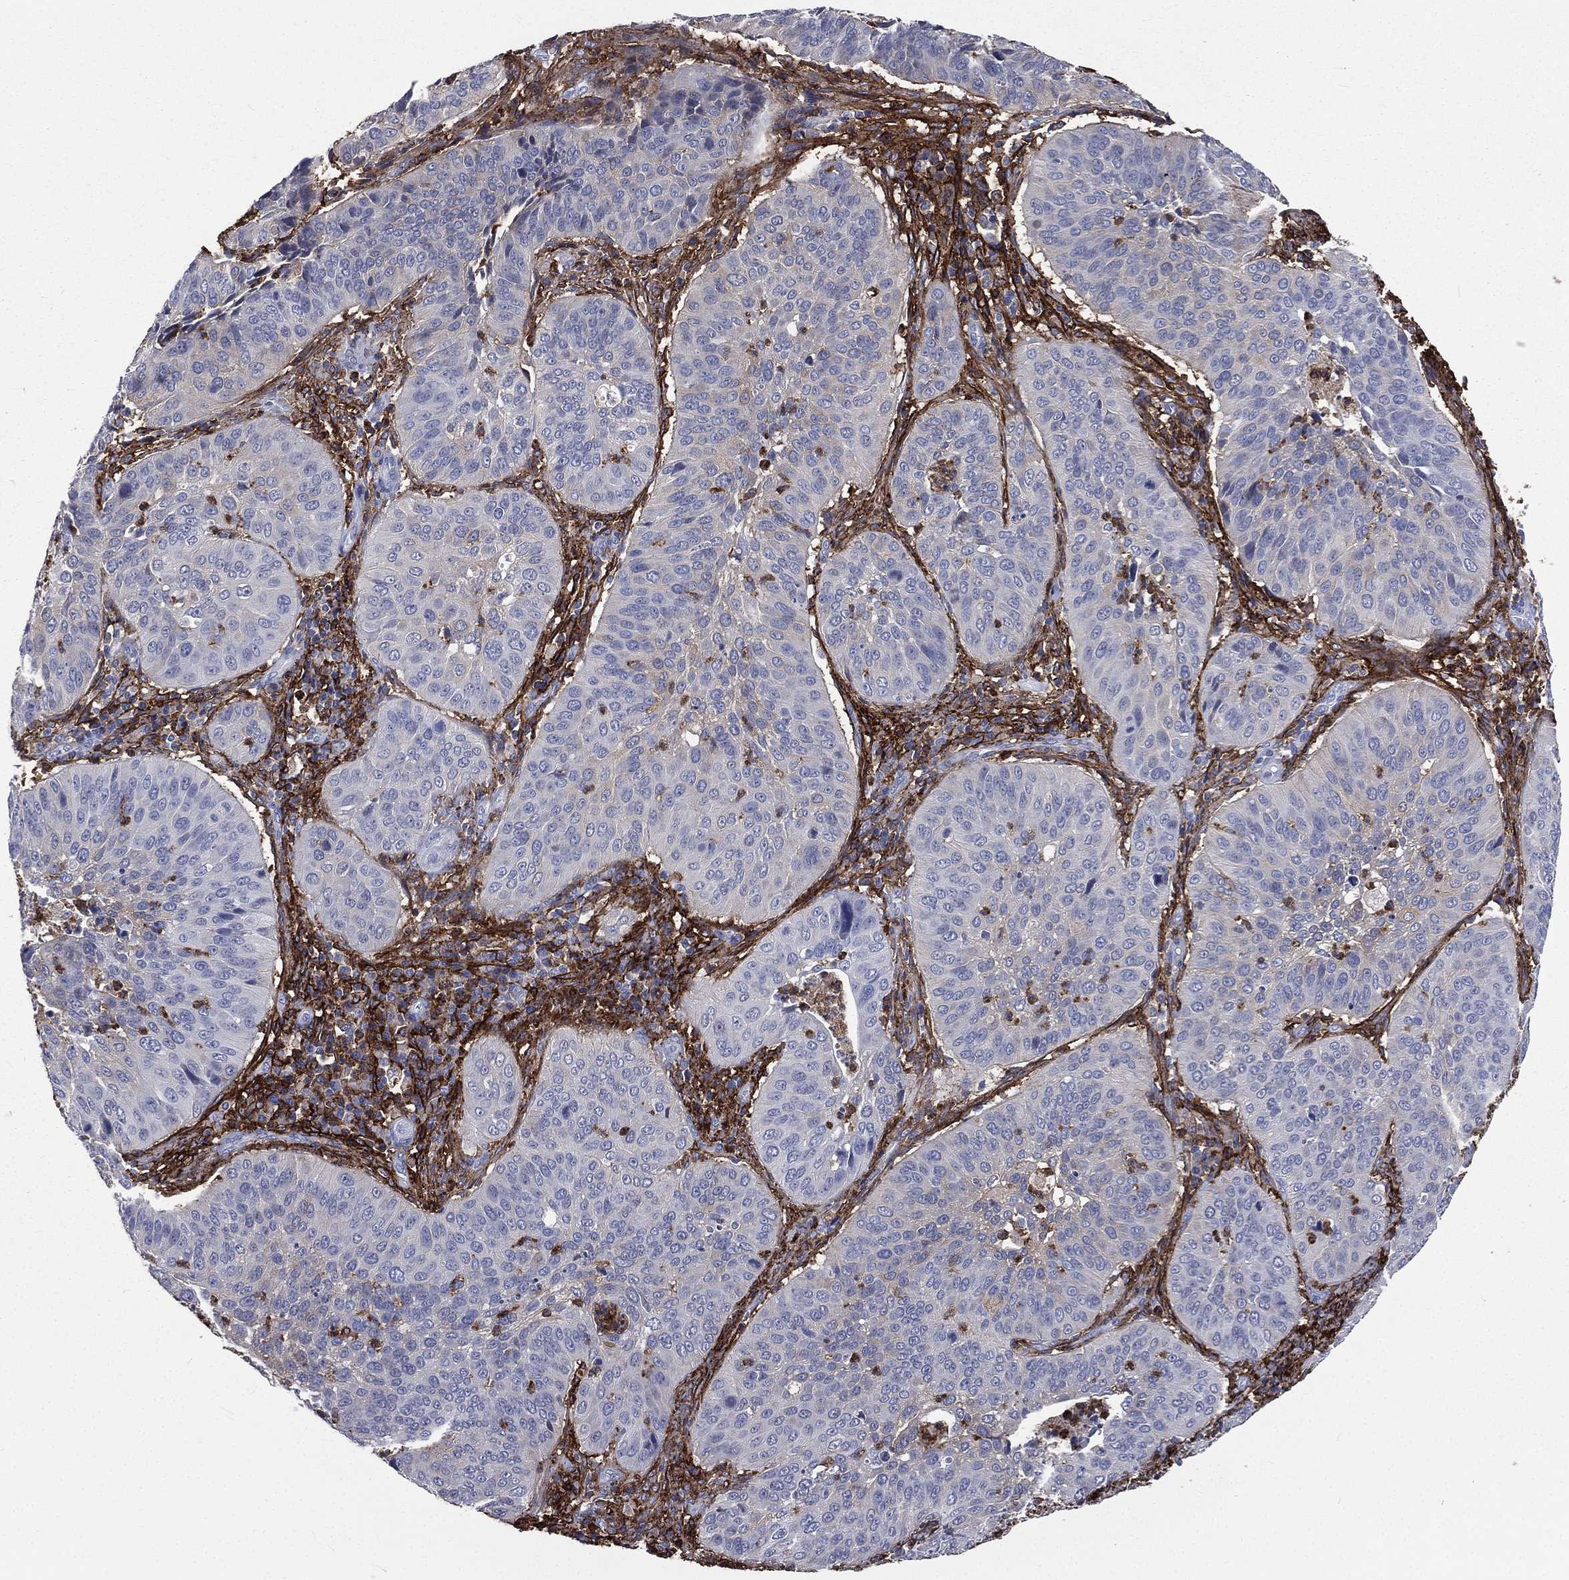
{"staining": {"intensity": "negative", "quantity": "none", "location": "none"}, "tissue": "cervical cancer", "cell_type": "Tumor cells", "image_type": "cancer", "snomed": [{"axis": "morphology", "description": "Normal tissue, NOS"}, {"axis": "morphology", "description": "Squamous cell carcinoma, NOS"}, {"axis": "topography", "description": "Cervix"}], "caption": "There is no significant staining in tumor cells of cervical squamous cell carcinoma.", "gene": "BASP1", "patient": {"sex": "female", "age": 39}}